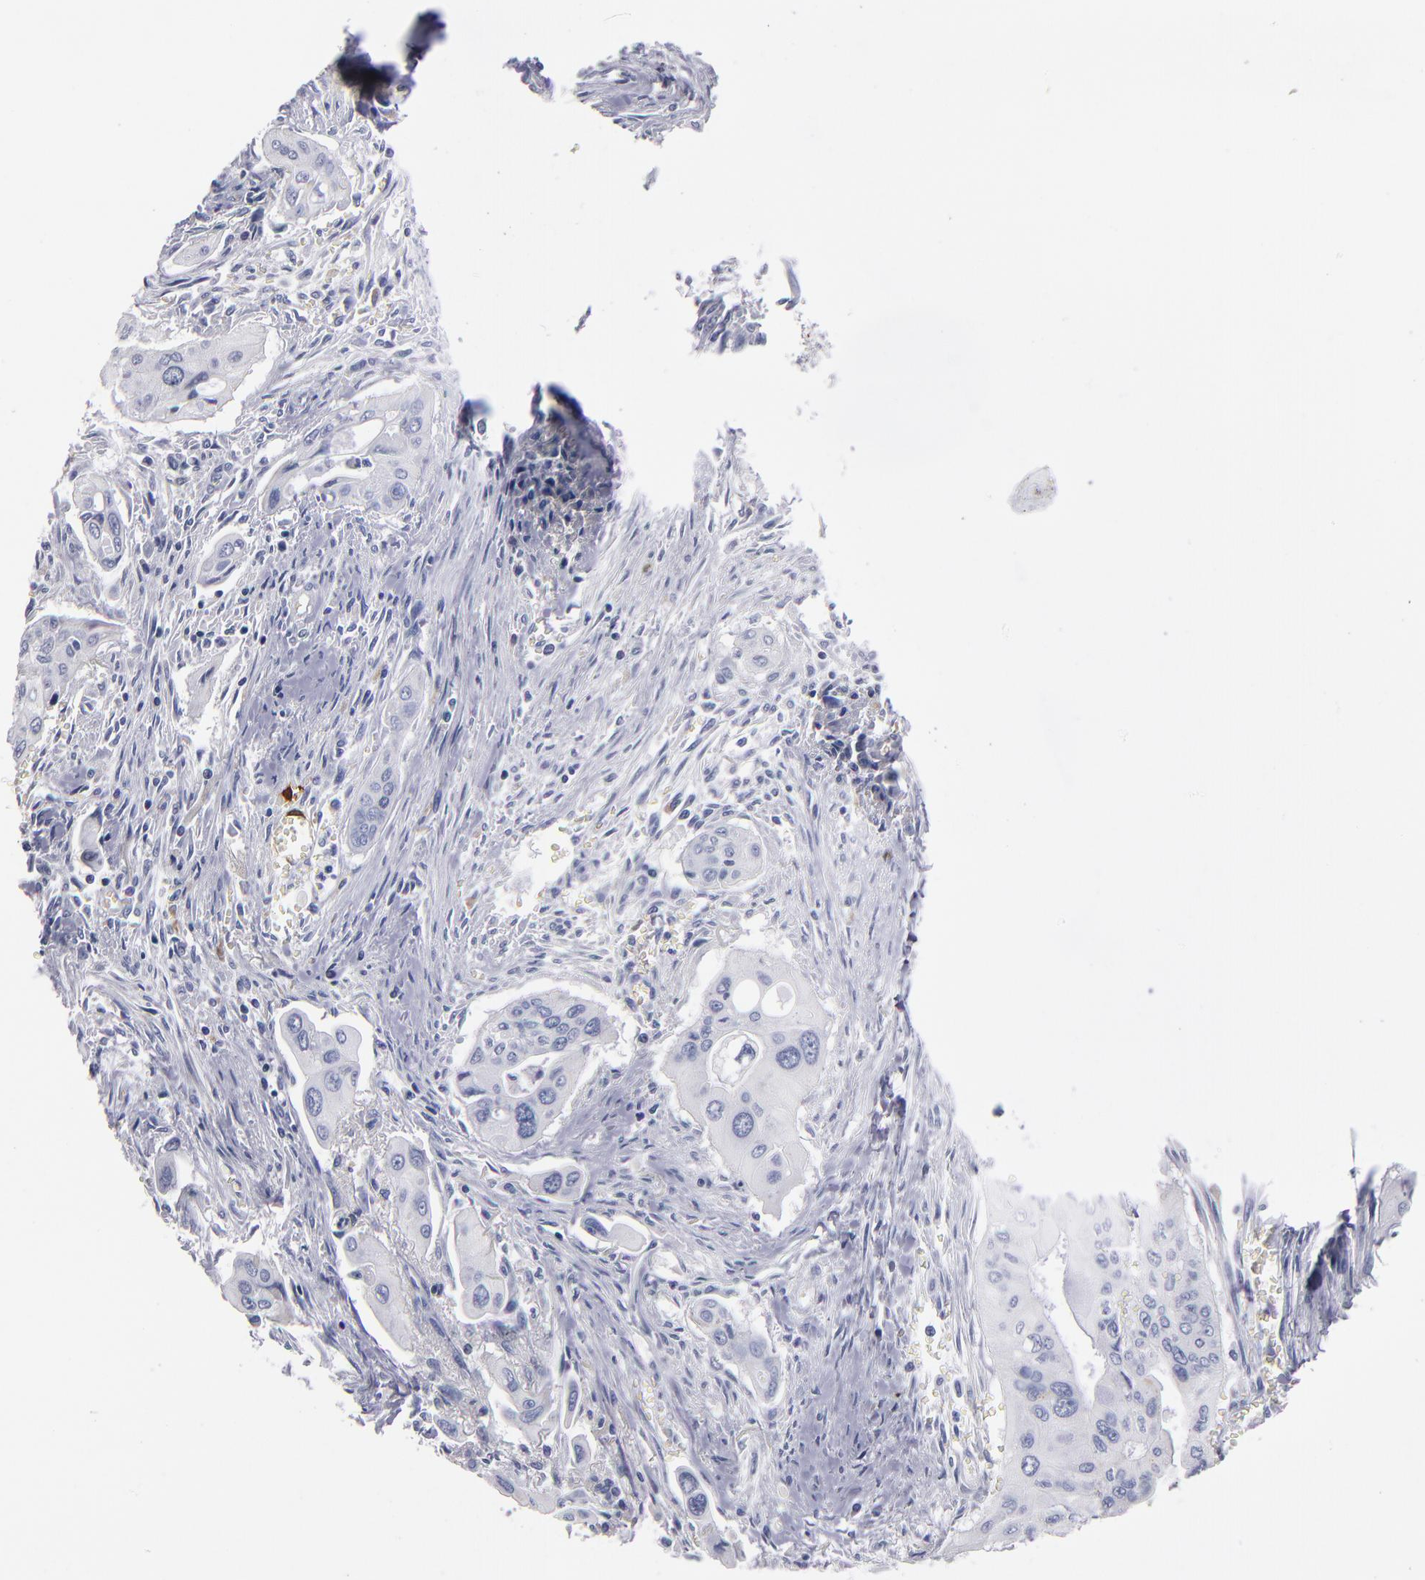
{"staining": {"intensity": "negative", "quantity": "none", "location": "none"}, "tissue": "pancreatic cancer", "cell_type": "Tumor cells", "image_type": "cancer", "snomed": [{"axis": "morphology", "description": "Adenocarcinoma, NOS"}, {"axis": "topography", "description": "Pancreas"}], "caption": "IHC micrograph of human adenocarcinoma (pancreatic) stained for a protein (brown), which demonstrates no positivity in tumor cells.", "gene": "FABP4", "patient": {"sex": "male", "age": 77}}